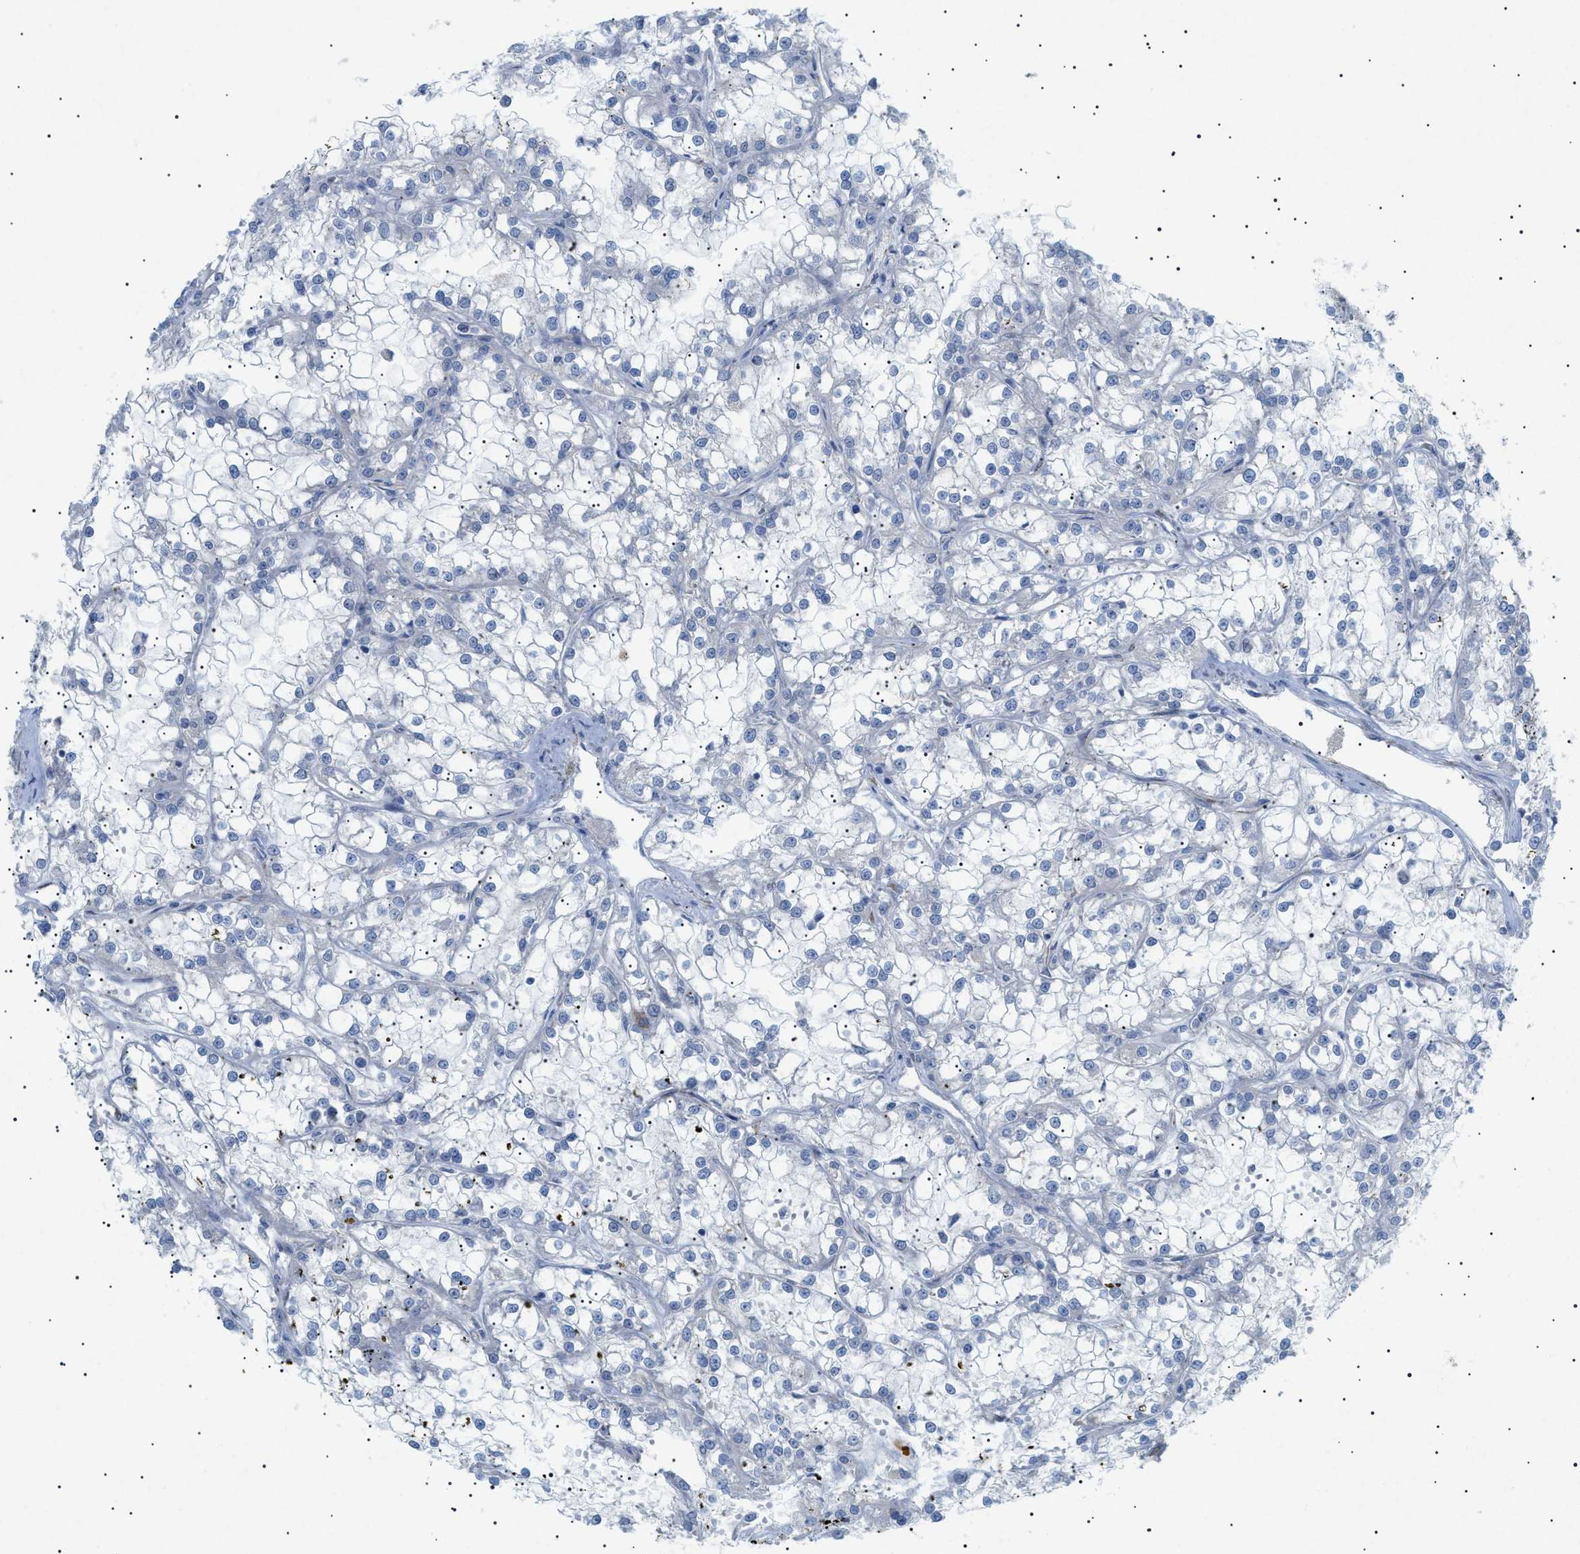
{"staining": {"intensity": "negative", "quantity": "none", "location": "none"}, "tissue": "renal cancer", "cell_type": "Tumor cells", "image_type": "cancer", "snomed": [{"axis": "morphology", "description": "Adenocarcinoma, NOS"}, {"axis": "topography", "description": "Kidney"}], "caption": "High power microscopy photomicrograph of an immunohistochemistry (IHC) photomicrograph of renal adenocarcinoma, revealing no significant staining in tumor cells.", "gene": "ADAMTS1", "patient": {"sex": "female", "age": 52}}